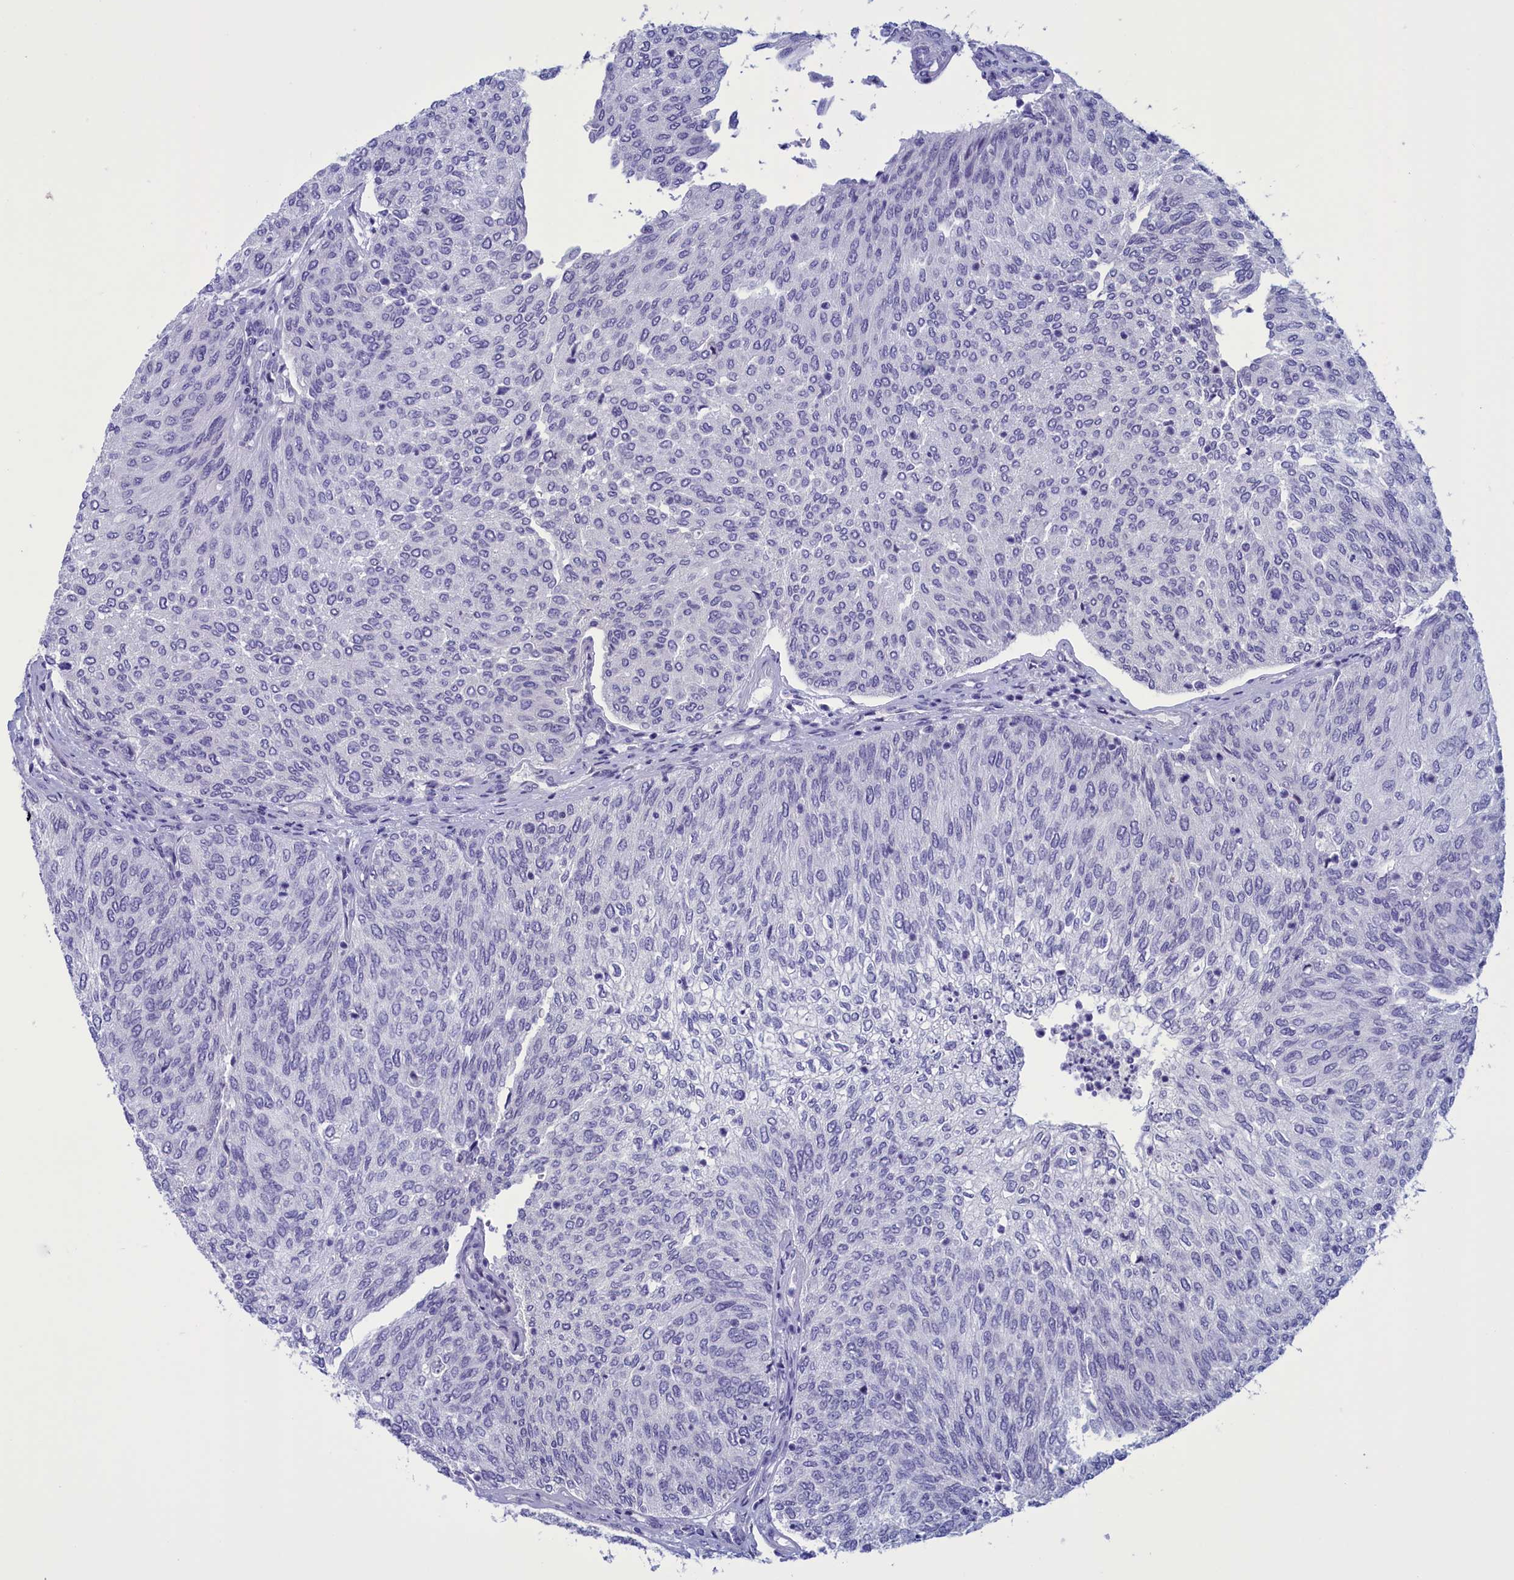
{"staining": {"intensity": "negative", "quantity": "none", "location": "none"}, "tissue": "urothelial cancer", "cell_type": "Tumor cells", "image_type": "cancer", "snomed": [{"axis": "morphology", "description": "Urothelial carcinoma, Low grade"}, {"axis": "topography", "description": "Urinary bladder"}], "caption": "Immunohistochemical staining of urothelial carcinoma (low-grade) displays no significant positivity in tumor cells.", "gene": "PARS2", "patient": {"sex": "female", "age": 79}}